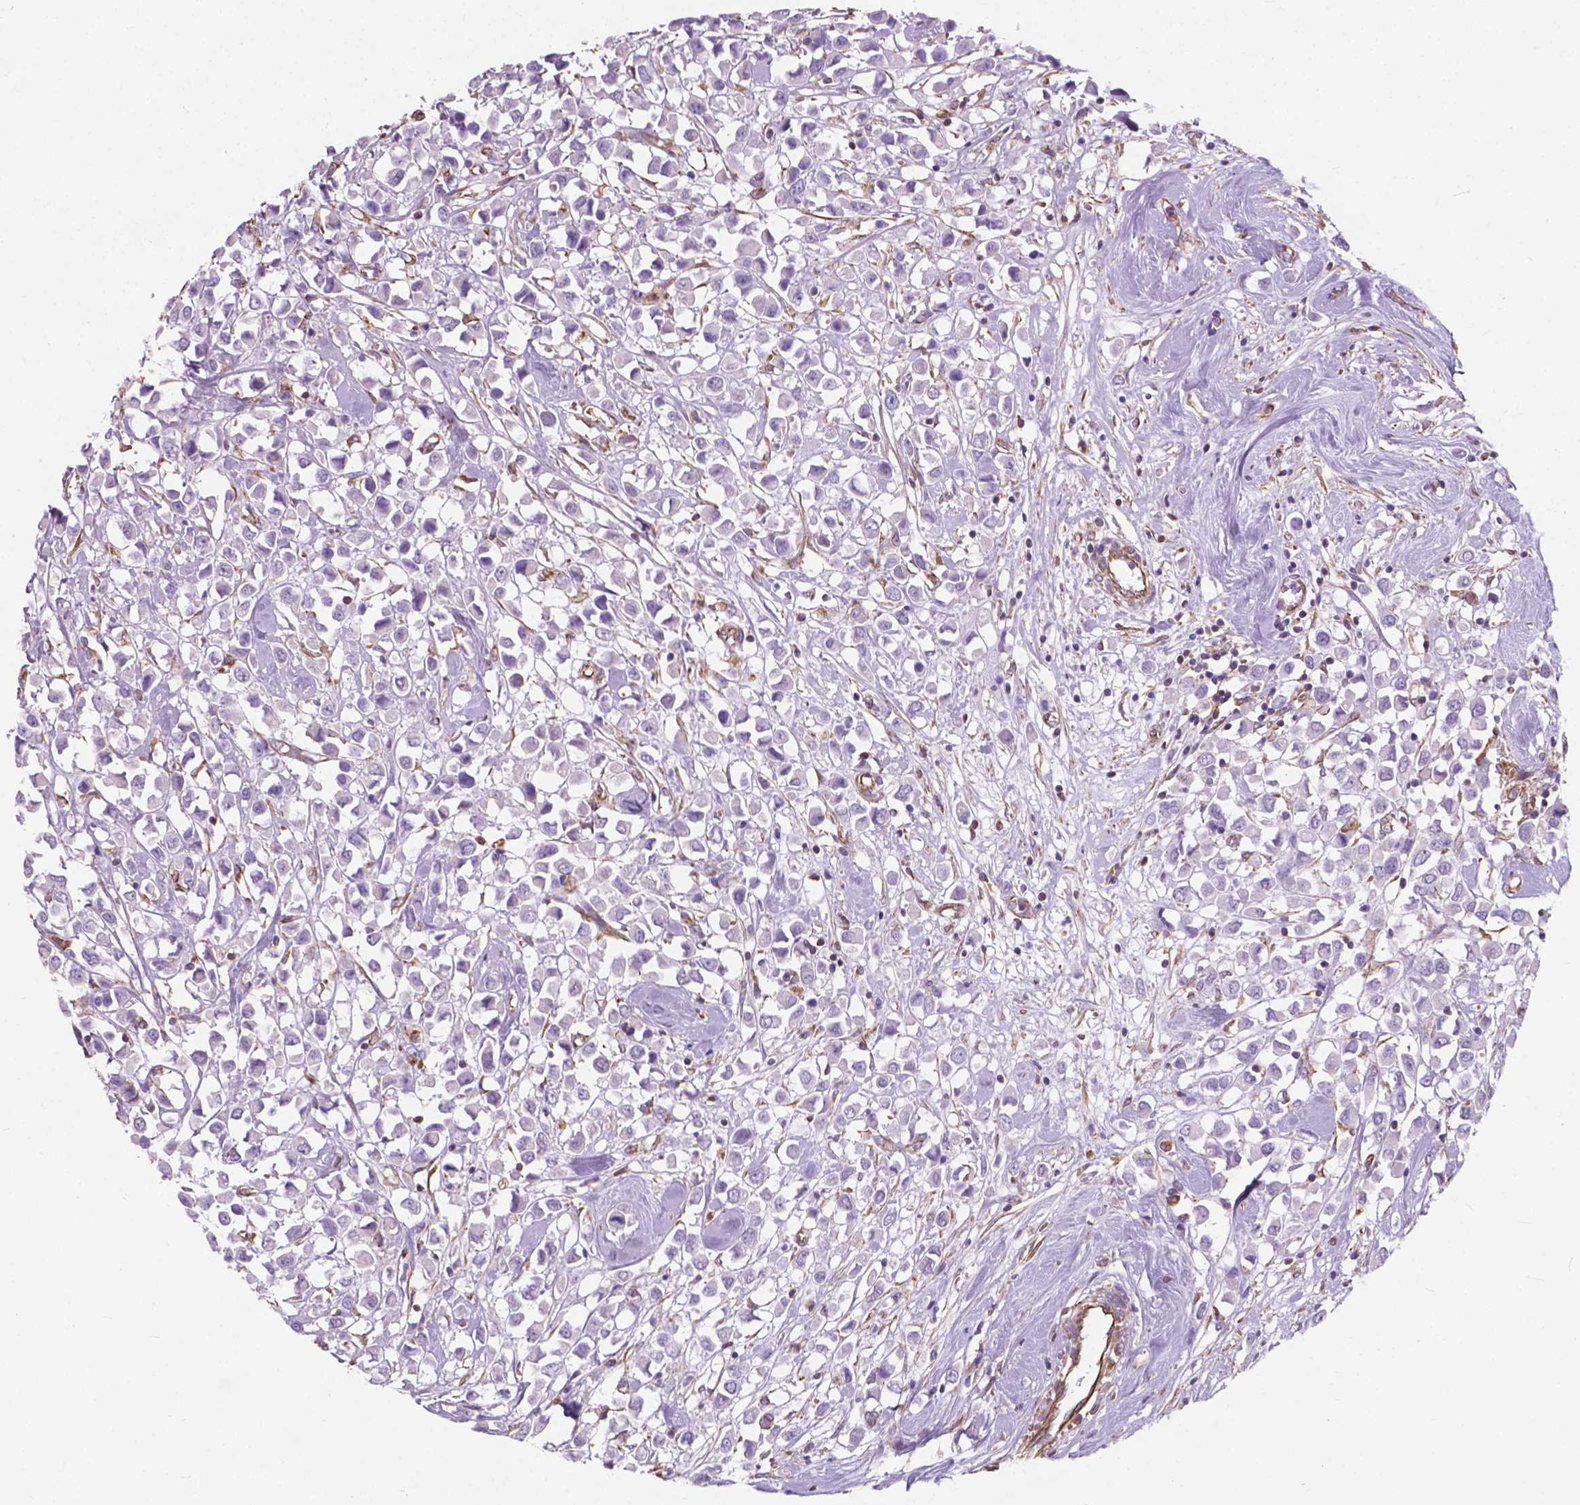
{"staining": {"intensity": "negative", "quantity": "none", "location": "none"}, "tissue": "breast cancer", "cell_type": "Tumor cells", "image_type": "cancer", "snomed": [{"axis": "morphology", "description": "Duct carcinoma"}, {"axis": "topography", "description": "Breast"}], "caption": "Tumor cells are negative for protein expression in human breast cancer (invasive ductal carcinoma). (DAB immunohistochemistry with hematoxylin counter stain).", "gene": "AMOT", "patient": {"sex": "female", "age": 61}}